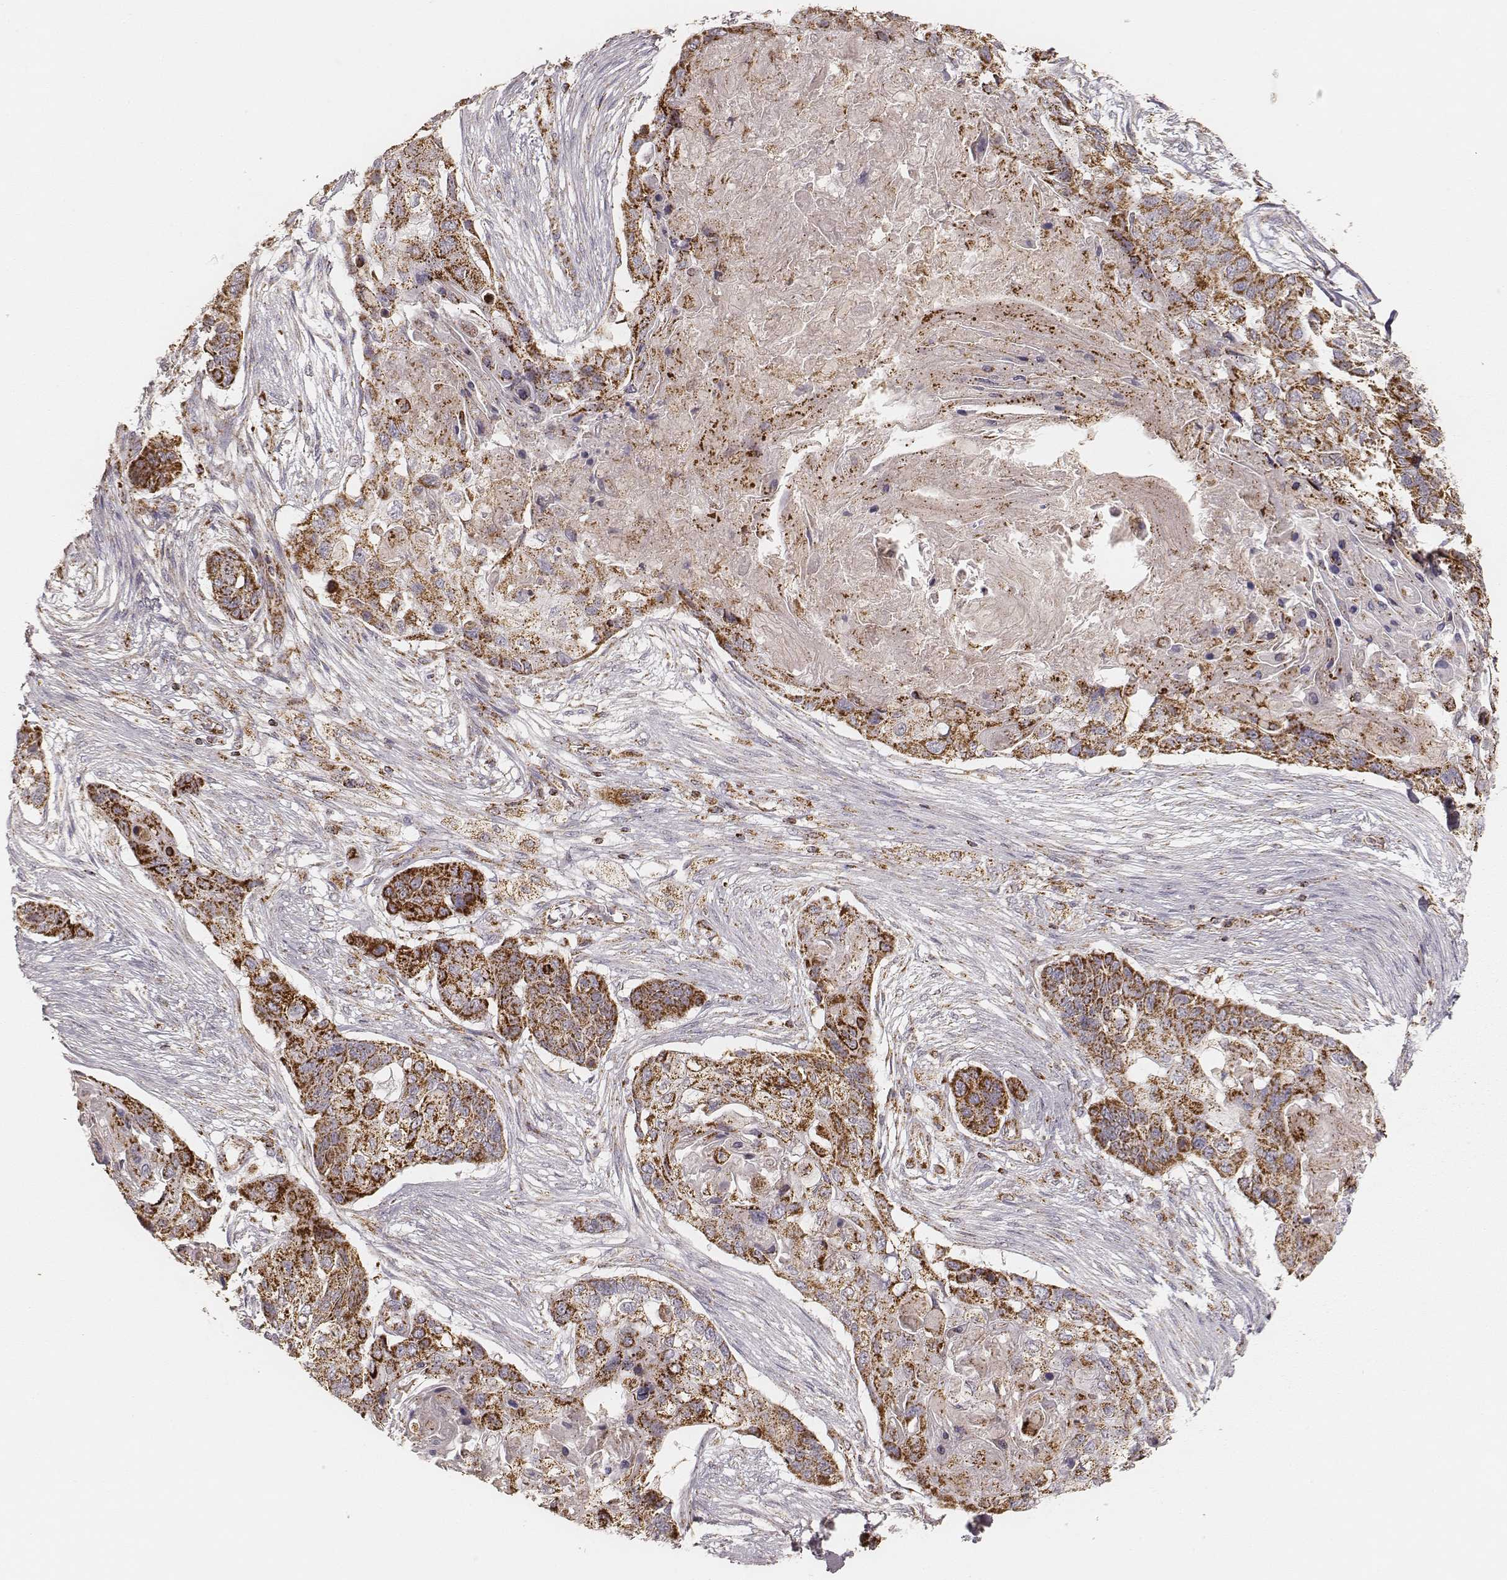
{"staining": {"intensity": "strong", "quantity": ">75%", "location": "cytoplasmic/membranous"}, "tissue": "lung cancer", "cell_type": "Tumor cells", "image_type": "cancer", "snomed": [{"axis": "morphology", "description": "Squamous cell carcinoma, NOS"}, {"axis": "topography", "description": "Lung"}], "caption": "Approximately >75% of tumor cells in human lung cancer (squamous cell carcinoma) display strong cytoplasmic/membranous protein positivity as visualized by brown immunohistochemical staining.", "gene": "CS", "patient": {"sex": "male", "age": 69}}